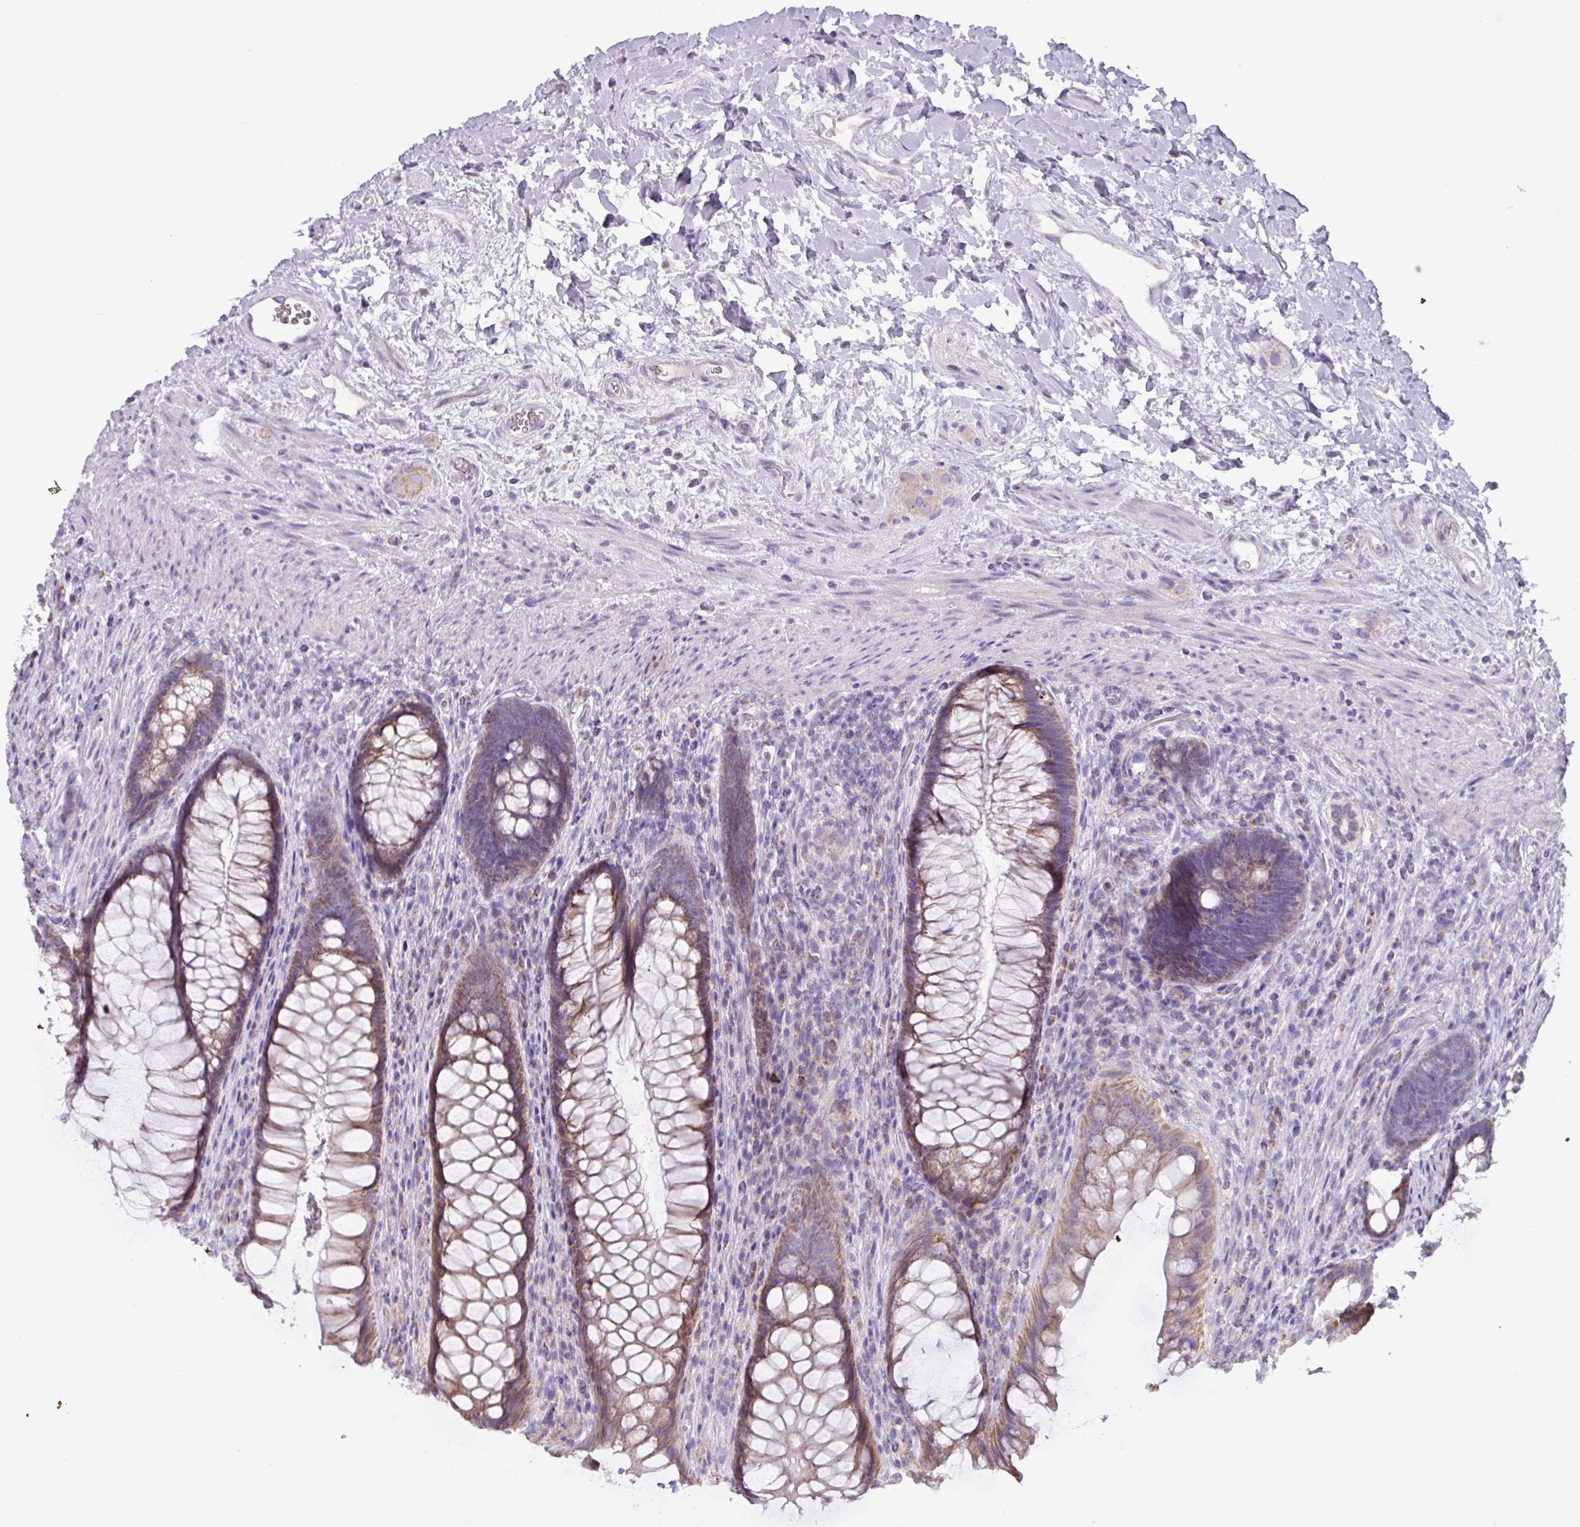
{"staining": {"intensity": "moderate", "quantity": ">75%", "location": "cytoplasmic/membranous"}, "tissue": "rectum", "cell_type": "Glandular cells", "image_type": "normal", "snomed": [{"axis": "morphology", "description": "Normal tissue, NOS"}, {"axis": "topography", "description": "Rectum"}], "caption": "High-magnification brightfield microscopy of benign rectum stained with DAB (3,3'-diaminobenzidine) (brown) and counterstained with hematoxylin (blue). glandular cells exhibit moderate cytoplasmic/membranous positivity is identified in about>75% of cells. Nuclei are stained in blue.", "gene": "MT", "patient": {"sex": "male", "age": 53}}